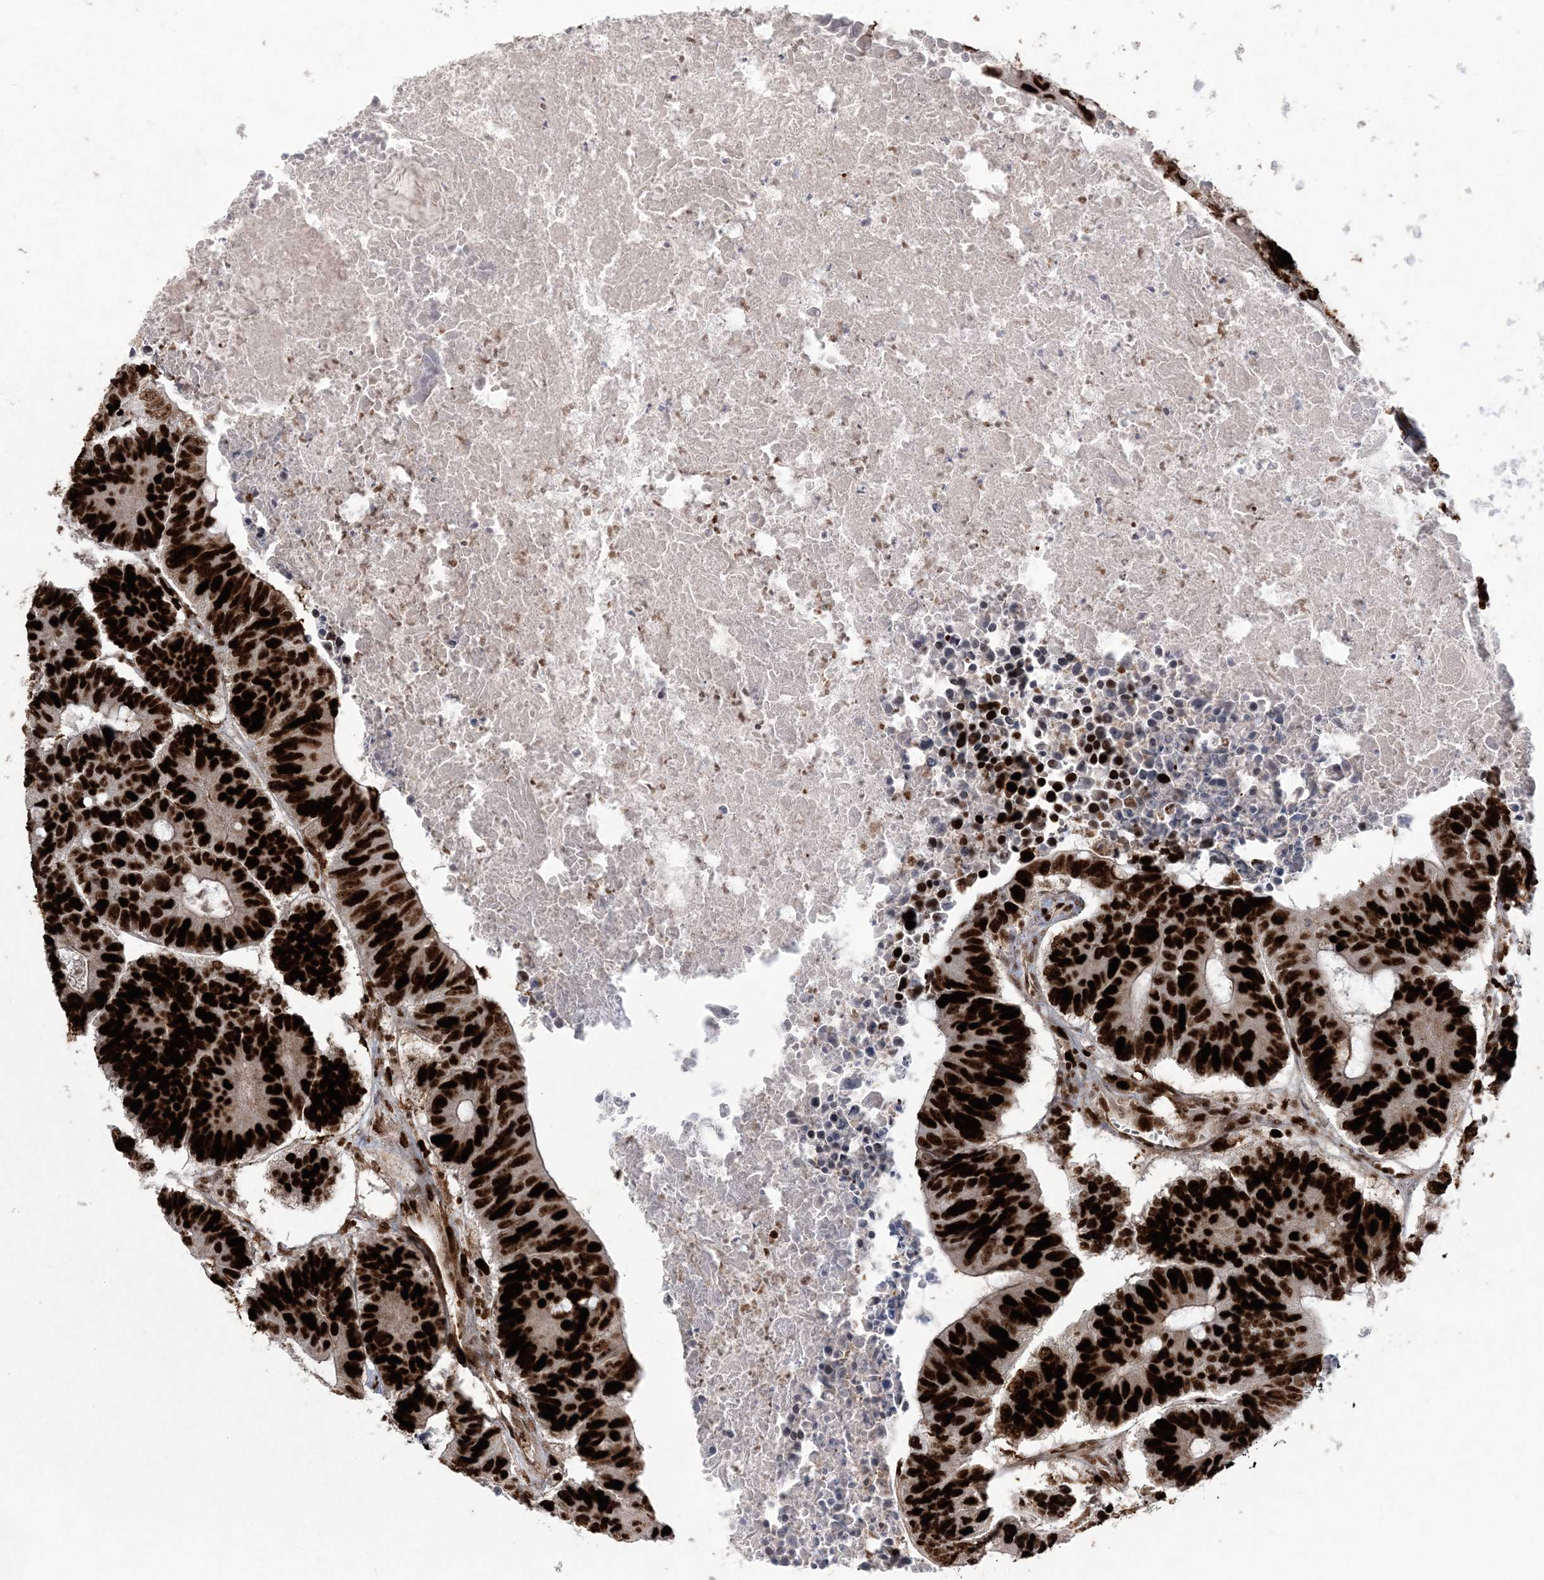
{"staining": {"intensity": "strong", "quantity": ">75%", "location": "nuclear"}, "tissue": "colorectal cancer", "cell_type": "Tumor cells", "image_type": "cancer", "snomed": [{"axis": "morphology", "description": "Adenocarcinoma, NOS"}, {"axis": "topography", "description": "Colon"}], "caption": "The histopathology image displays staining of colorectal cancer, revealing strong nuclear protein positivity (brown color) within tumor cells.", "gene": "LIG1", "patient": {"sex": "male", "age": 87}}